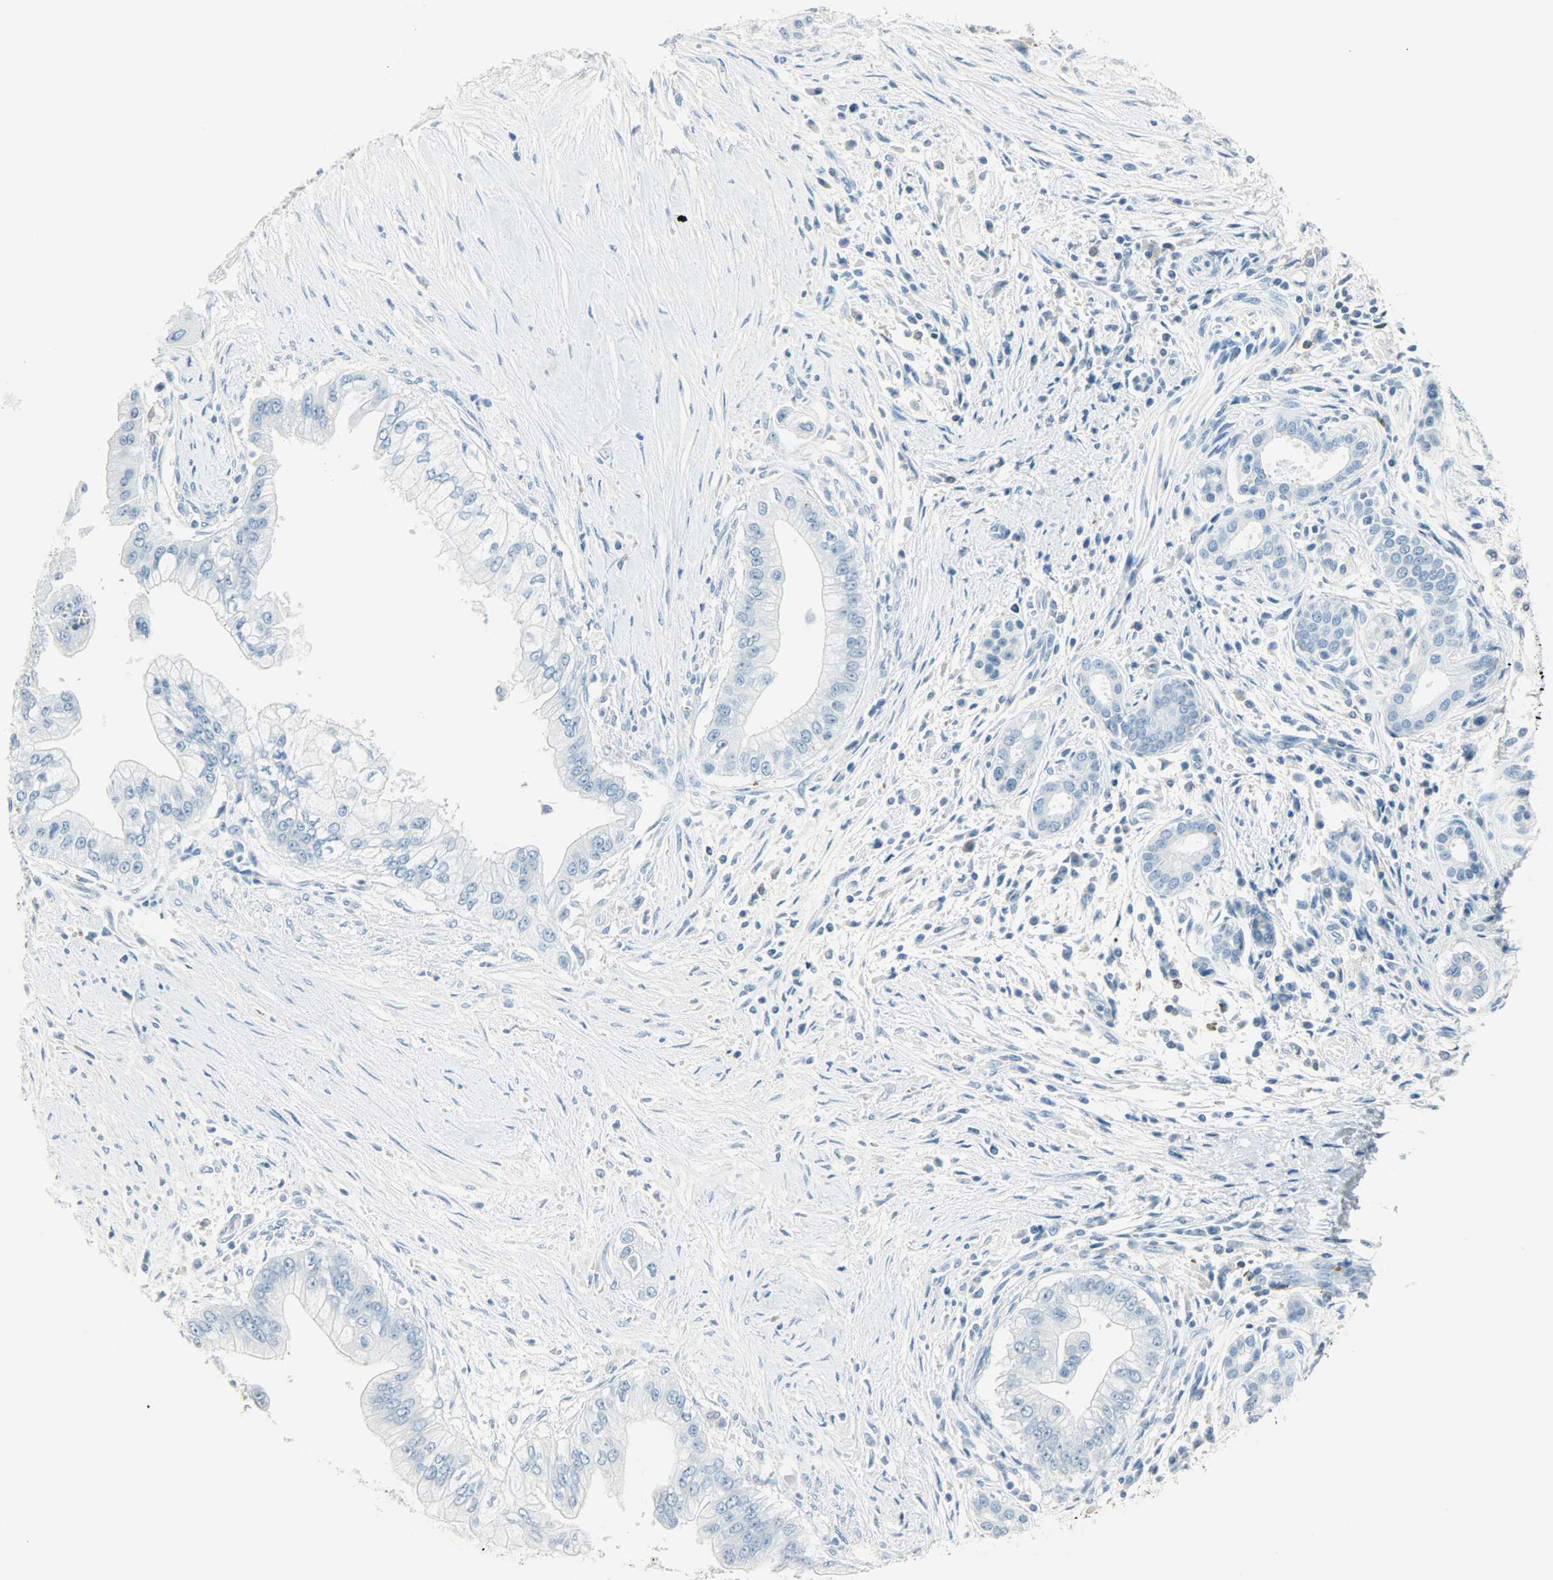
{"staining": {"intensity": "negative", "quantity": "none", "location": "none"}, "tissue": "pancreatic cancer", "cell_type": "Tumor cells", "image_type": "cancer", "snomed": [{"axis": "morphology", "description": "Adenocarcinoma, NOS"}, {"axis": "topography", "description": "Pancreas"}], "caption": "Tumor cells show no significant protein expression in pancreatic cancer.", "gene": "PTPN6", "patient": {"sex": "male", "age": 59}}